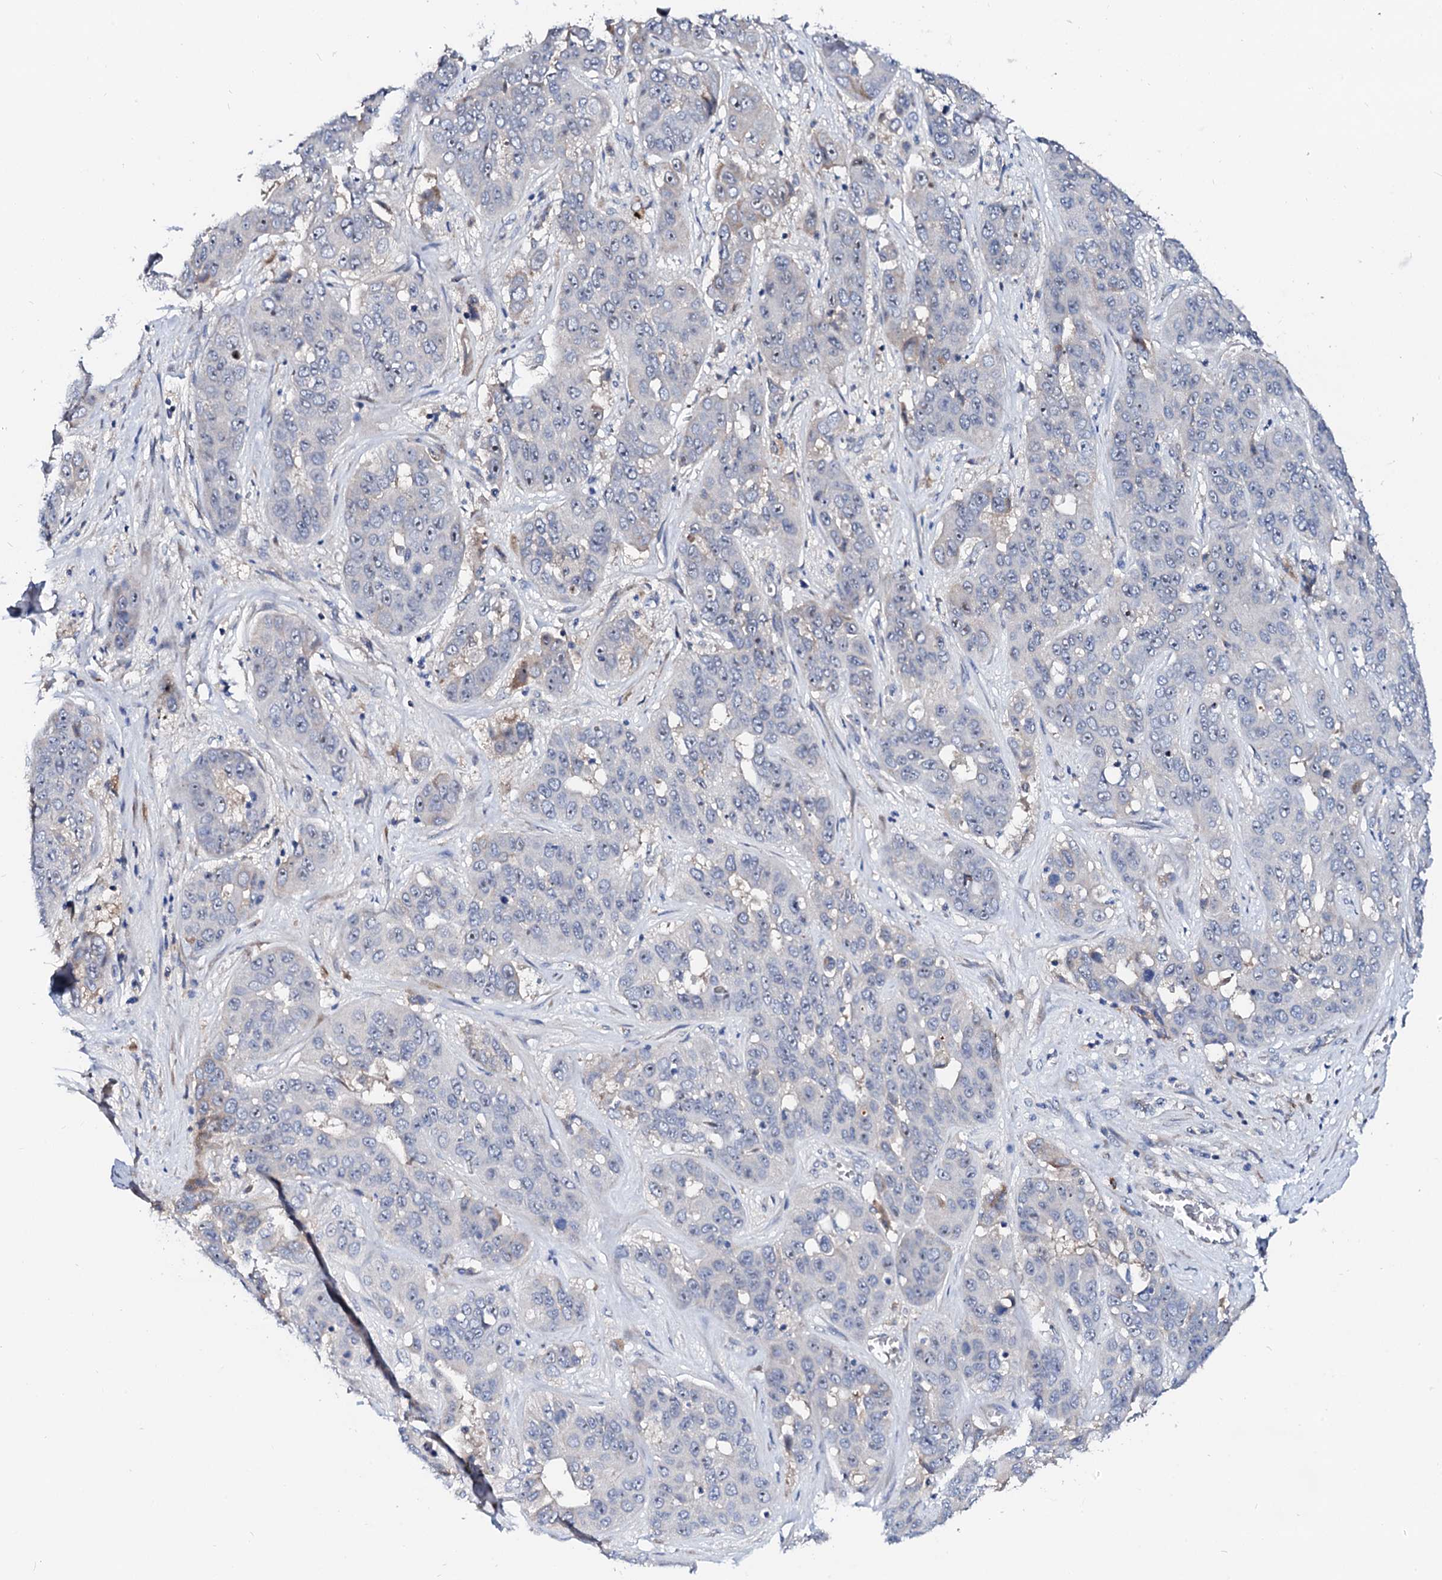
{"staining": {"intensity": "negative", "quantity": "none", "location": "none"}, "tissue": "liver cancer", "cell_type": "Tumor cells", "image_type": "cancer", "snomed": [{"axis": "morphology", "description": "Cholangiocarcinoma"}, {"axis": "topography", "description": "Liver"}], "caption": "Immunohistochemistry of liver cholangiocarcinoma exhibits no positivity in tumor cells.", "gene": "BTBD16", "patient": {"sex": "female", "age": 52}}